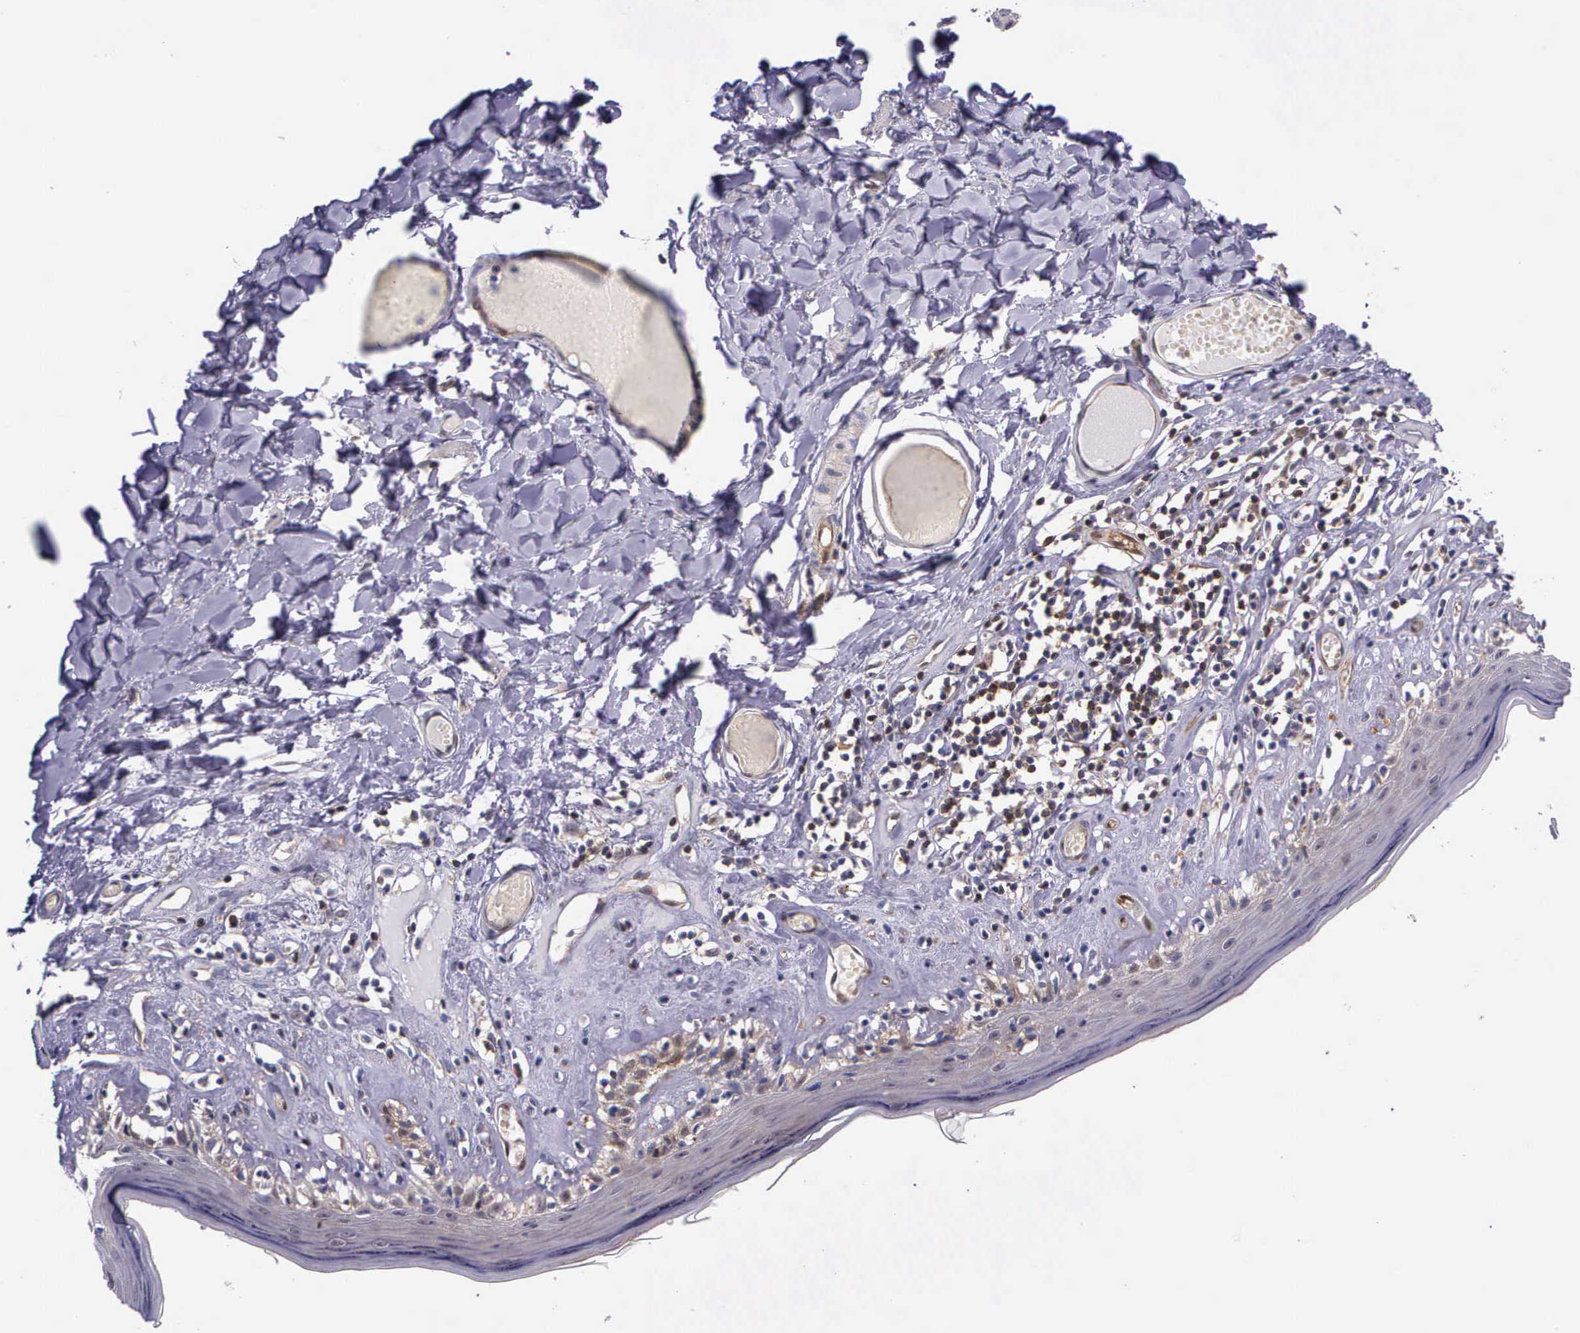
{"staining": {"intensity": "moderate", "quantity": "25%-75%", "location": "cytoplasmic/membranous"}, "tissue": "skin", "cell_type": "Epidermal cells", "image_type": "normal", "snomed": [{"axis": "morphology", "description": "Normal tissue, NOS"}, {"axis": "topography", "description": "Vascular tissue"}, {"axis": "topography", "description": "Vulva"}, {"axis": "topography", "description": "Peripheral nerve tissue"}], "caption": "Moderate cytoplasmic/membranous protein positivity is identified in approximately 25%-75% of epidermal cells in skin.", "gene": "GMPR2", "patient": {"sex": "female", "age": 86}}